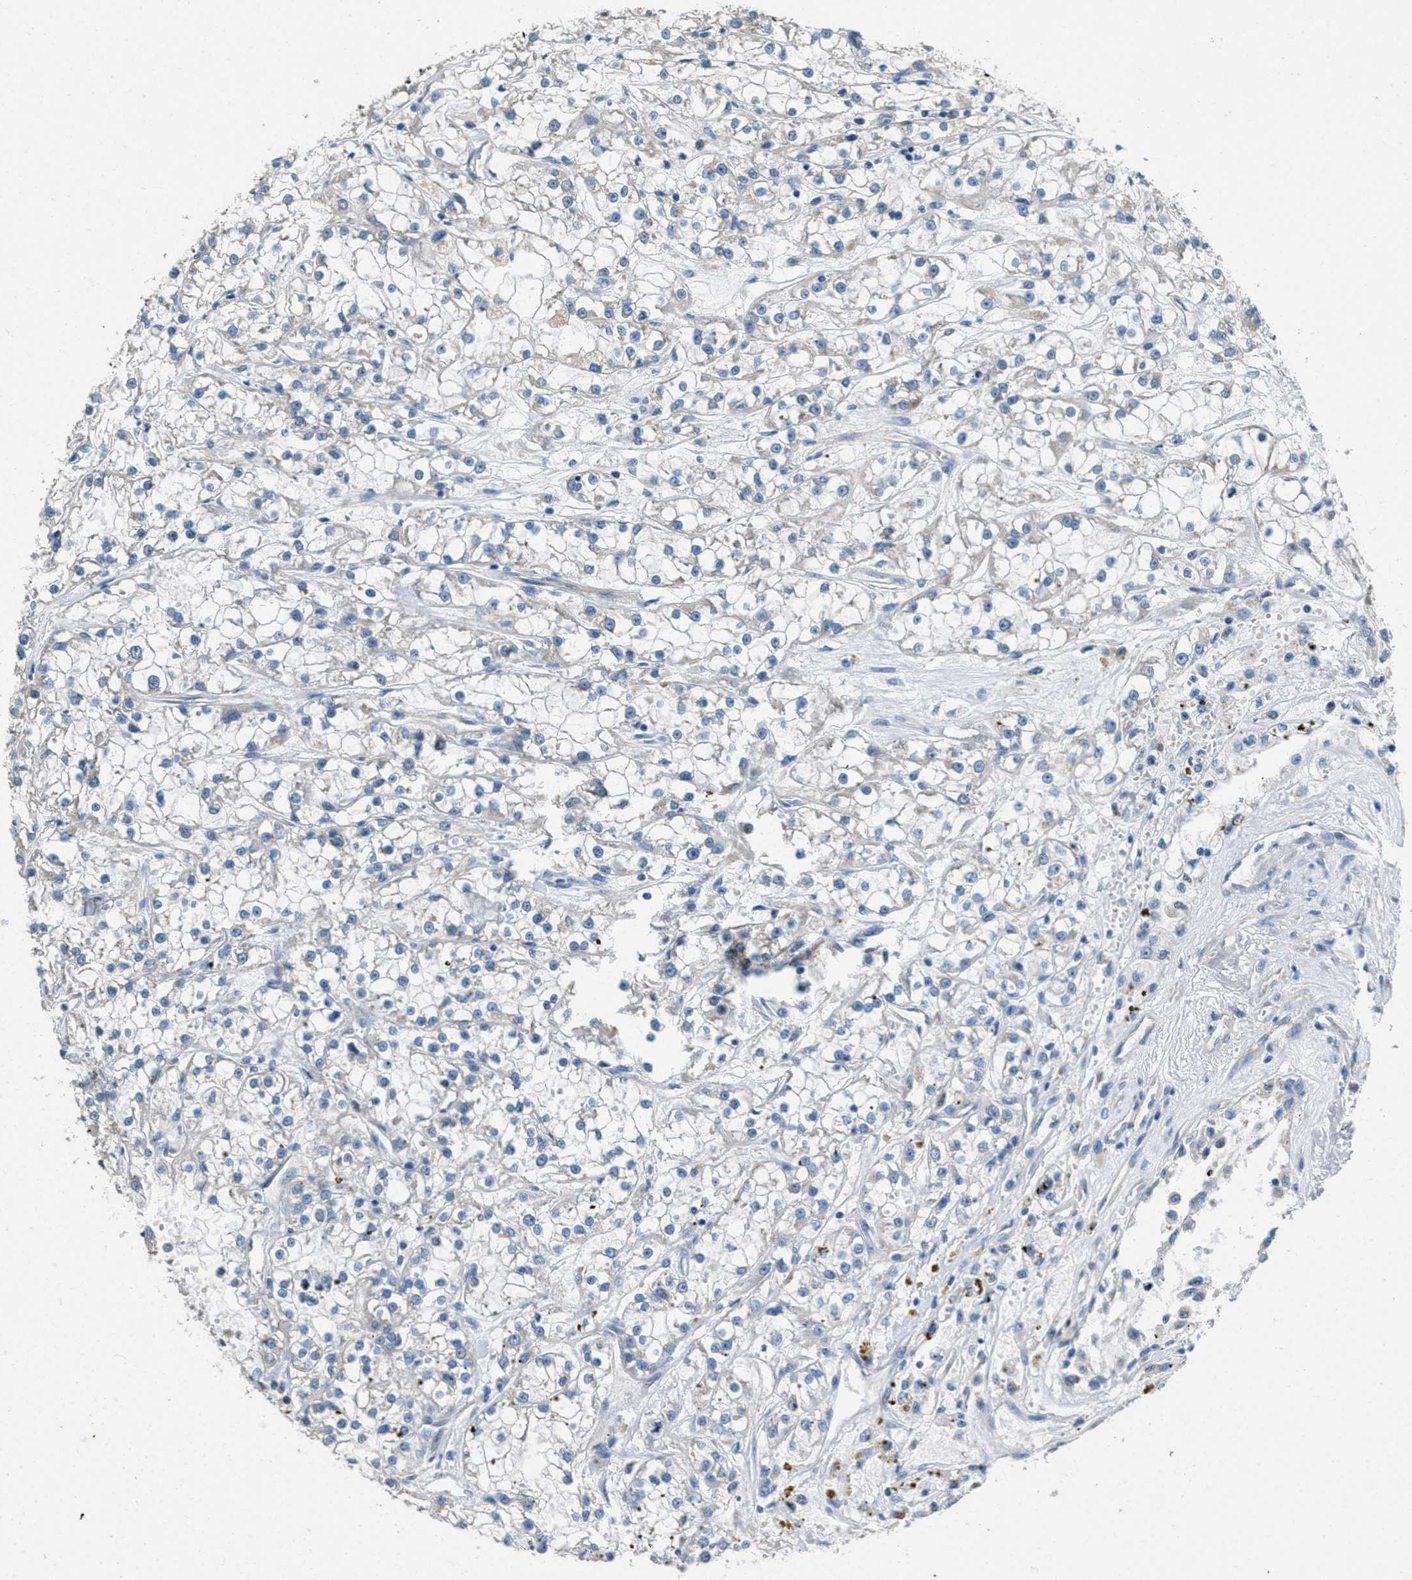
{"staining": {"intensity": "negative", "quantity": "none", "location": "none"}, "tissue": "renal cancer", "cell_type": "Tumor cells", "image_type": "cancer", "snomed": [{"axis": "morphology", "description": "Adenocarcinoma, NOS"}, {"axis": "topography", "description": "Kidney"}], "caption": "Immunohistochemistry of human renal cancer reveals no positivity in tumor cells. The staining is performed using DAB brown chromogen with nuclei counter-stained in using hematoxylin.", "gene": "TOMM70", "patient": {"sex": "female", "age": 52}}